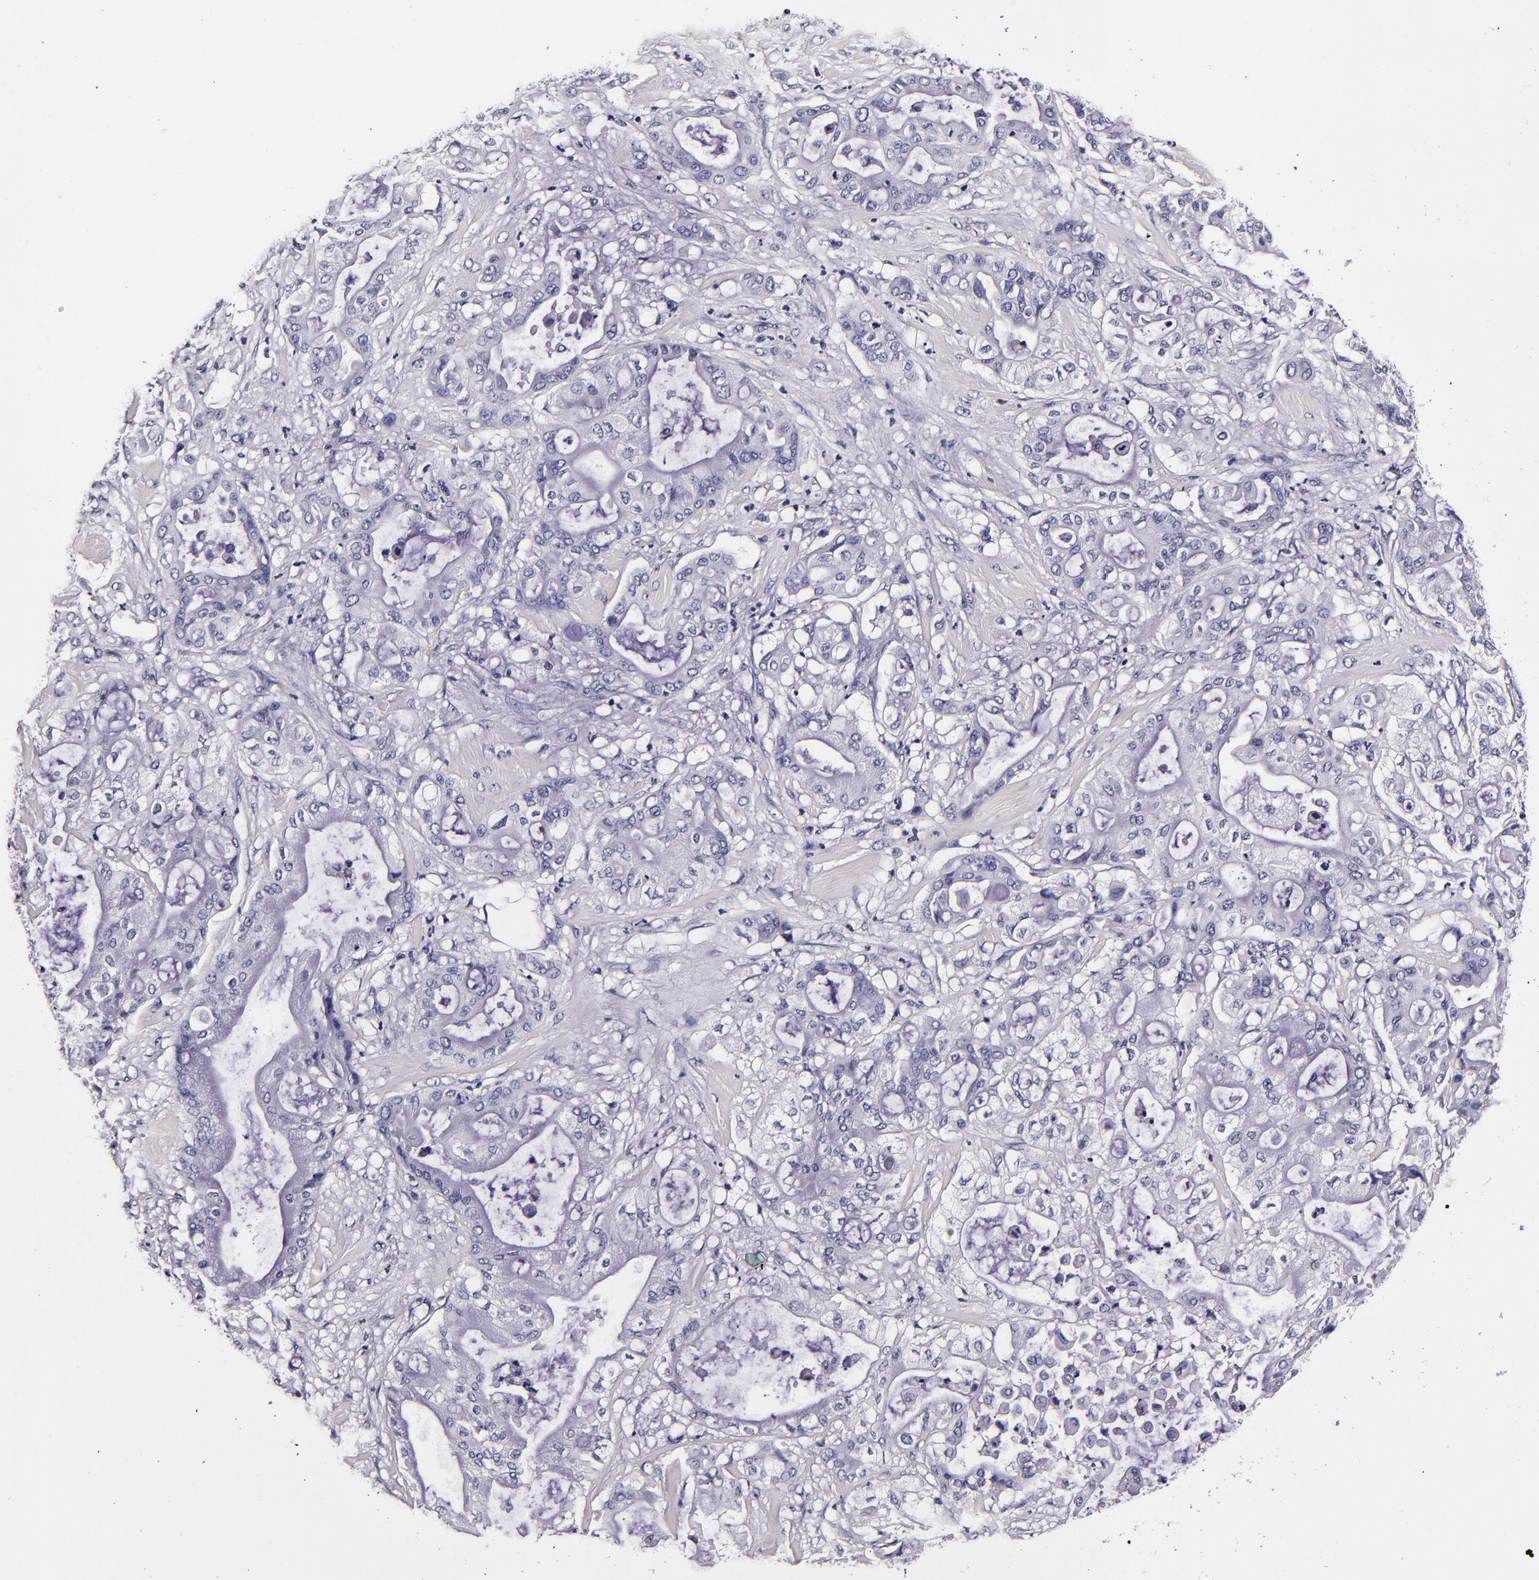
{"staining": {"intensity": "negative", "quantity": "none", "location": "none"}, "tissue": "pancreatic cancer", "cell_type": "Tumor cells", "image_type": "cancer", "snomed": [{"axis": "morphology", "description": "Adenocarcinoma, NOS"}, {"axis": "morphology", "description": "Adenocarcinoma, metastatic, NOS"}, {"axis": "topography", "description": "Lymph node"}, {"axis": "topography", "description": "Pancreas"}, {"axis": "topography", "description": "Duodenum"}], "caption": "The immunohistochemistry image has no significant staining in tumor cells of pancreatic cancer (adenocarcinoma) tissue.", "gene": "FBN1", "patient": {"sex": "female", "age": 64}}